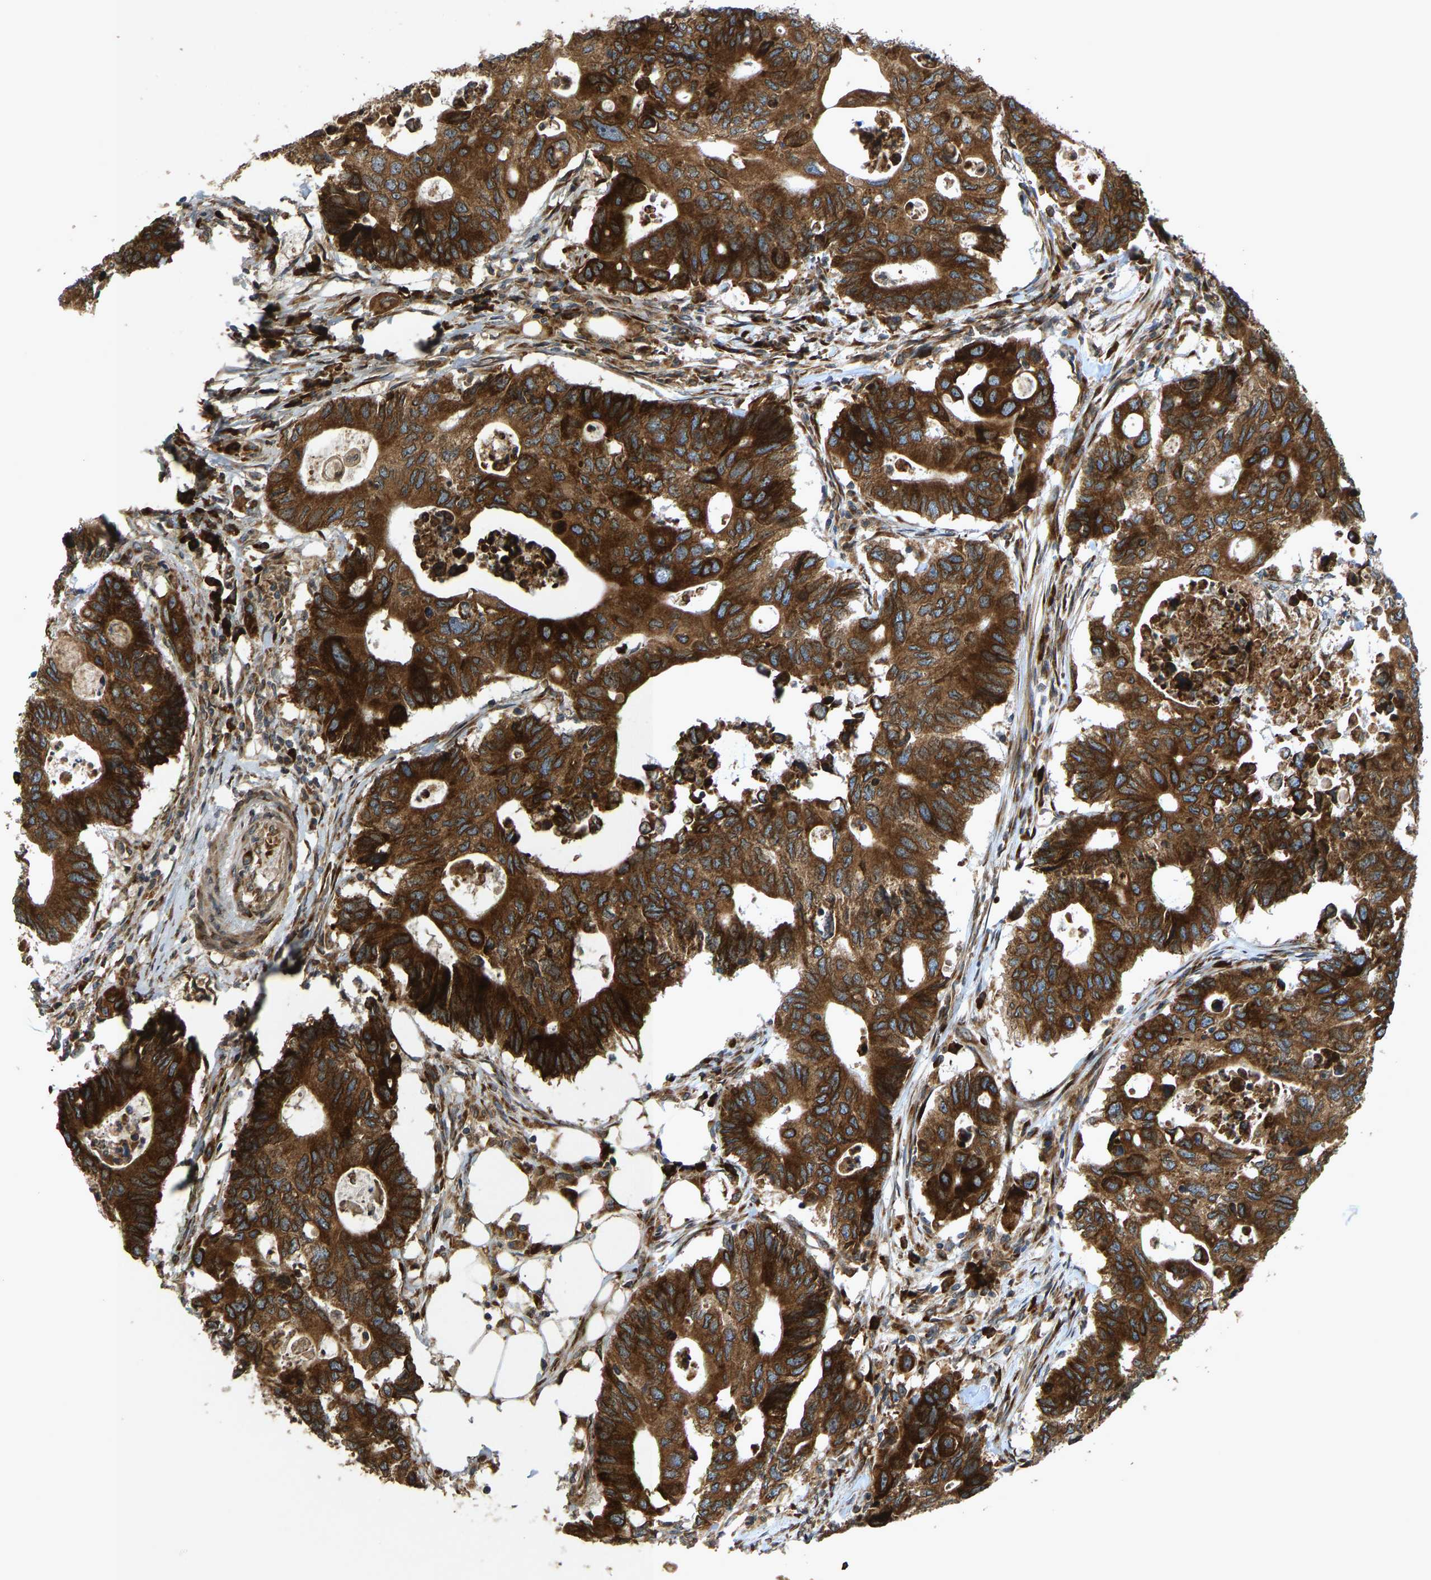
{"staining": {"intensity": "strong", "quantity": ">75%", "location": "cytoplasmic/membranous"}, "tissue": "colorectal cancer", "cell_type": "Tumor cells", "image_type": "cancer", "snomed": [{"axis": "morphology", "description": "Adenocarcinoma, NOS"}, {"axis": "topography", "description": "Colon"}], "caption": "Immunohistochemical staining of adenocarcinoma (colorectal) demonstrates high levels of strong cytoplasmic/membranous protein positivity in approximately >75% of tumor cells.", "gene": "RPN2", "patient": {"sex": "male", "age": 71}}